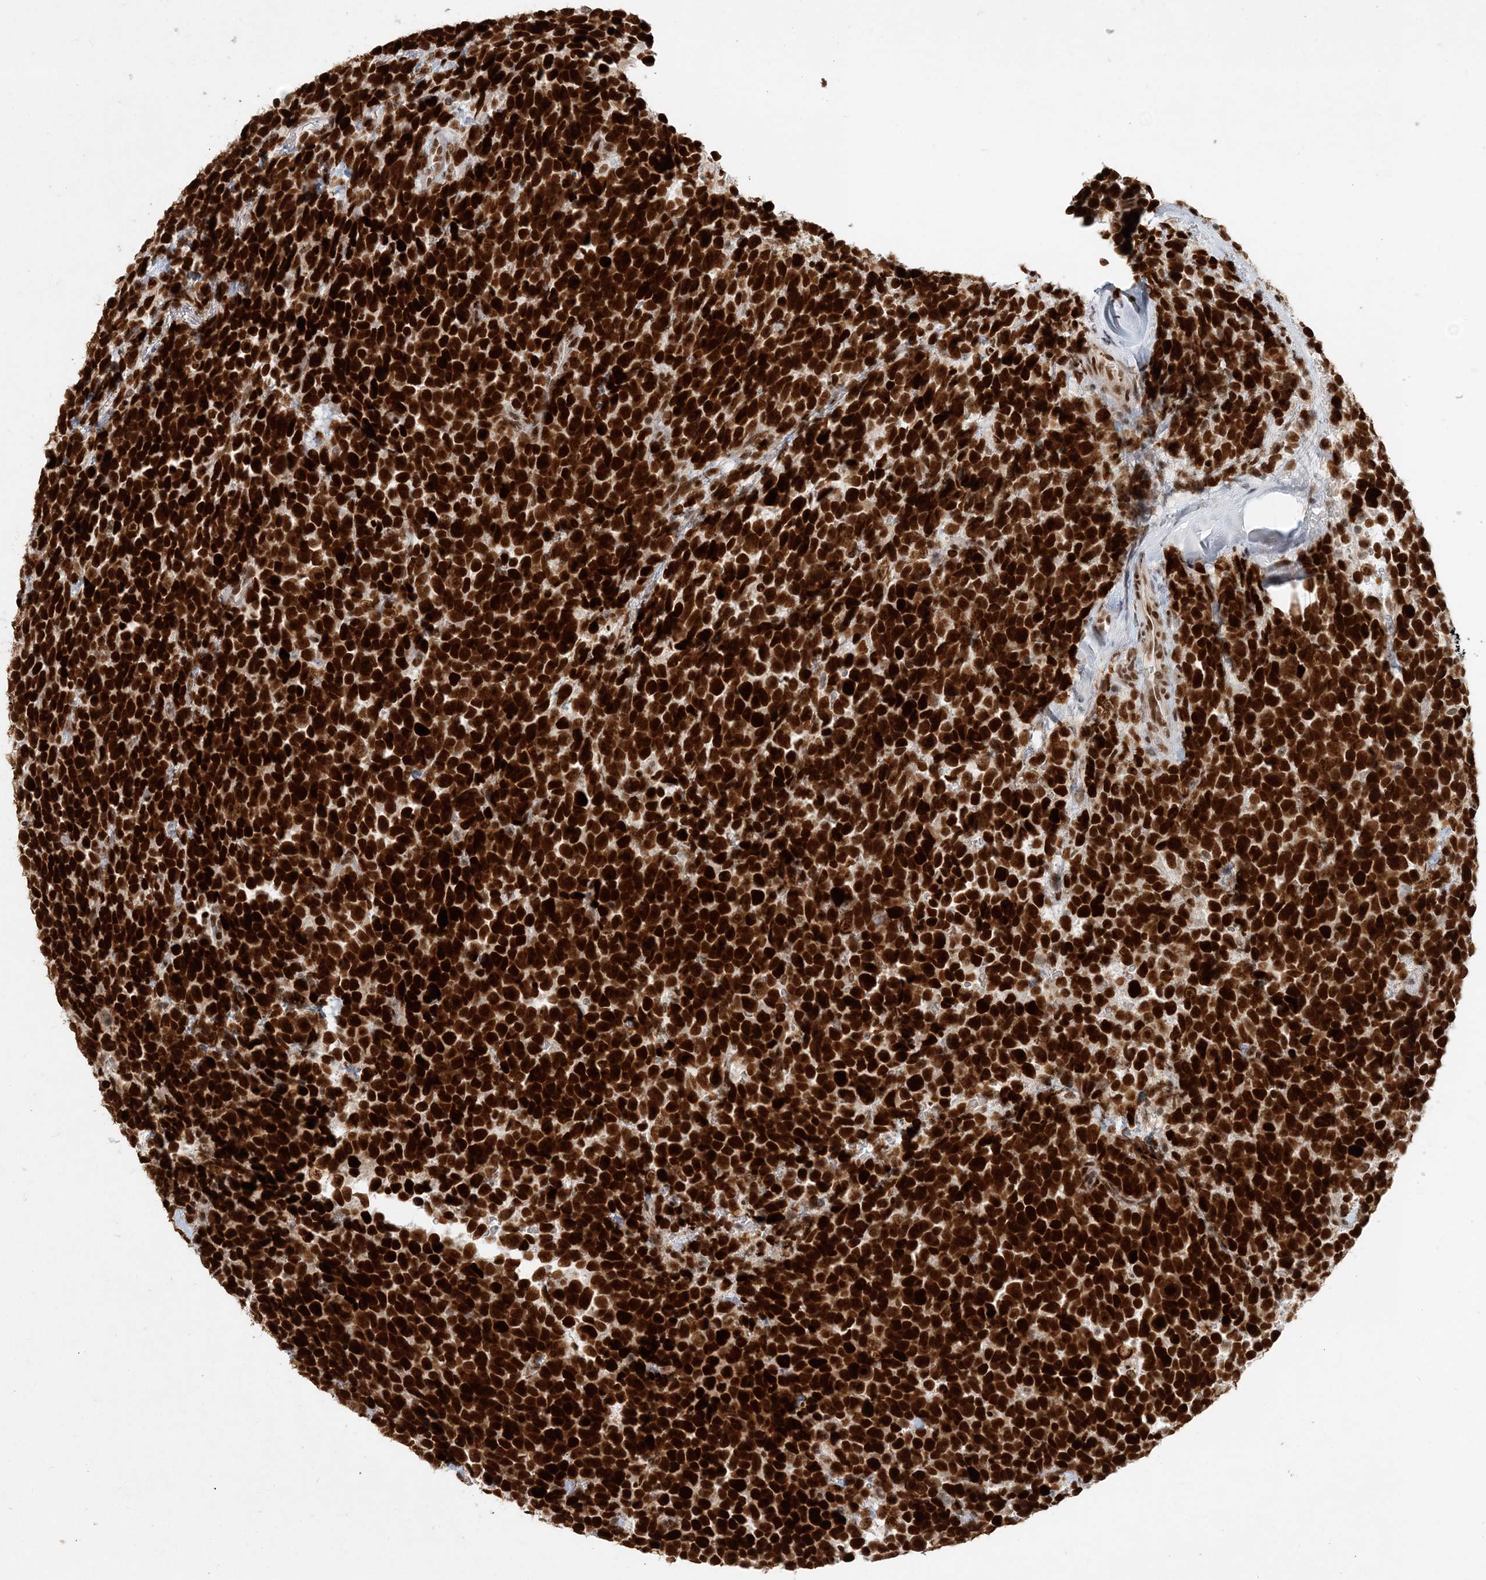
{"staining": {"intensity": "strong", "quantity": ">75%", "location": "nuclear"}, "tissue": "urothelial cancer", "cell_type": "Tumor cells", "image_type": "cancer", "snomed": [{"axis": "morphology", "description": "Urothelial carcinoma, High grade"}, {"axis": "topography", "description": "Urinary bladder"}], "caption": "Urothelial carcinoma (high-grade) stained with IHC exhibits strong nuclear expression in about >75% of tumor cells.", "gene": "BAZ1B", "patient": {"sex": "female", "age": 82}}